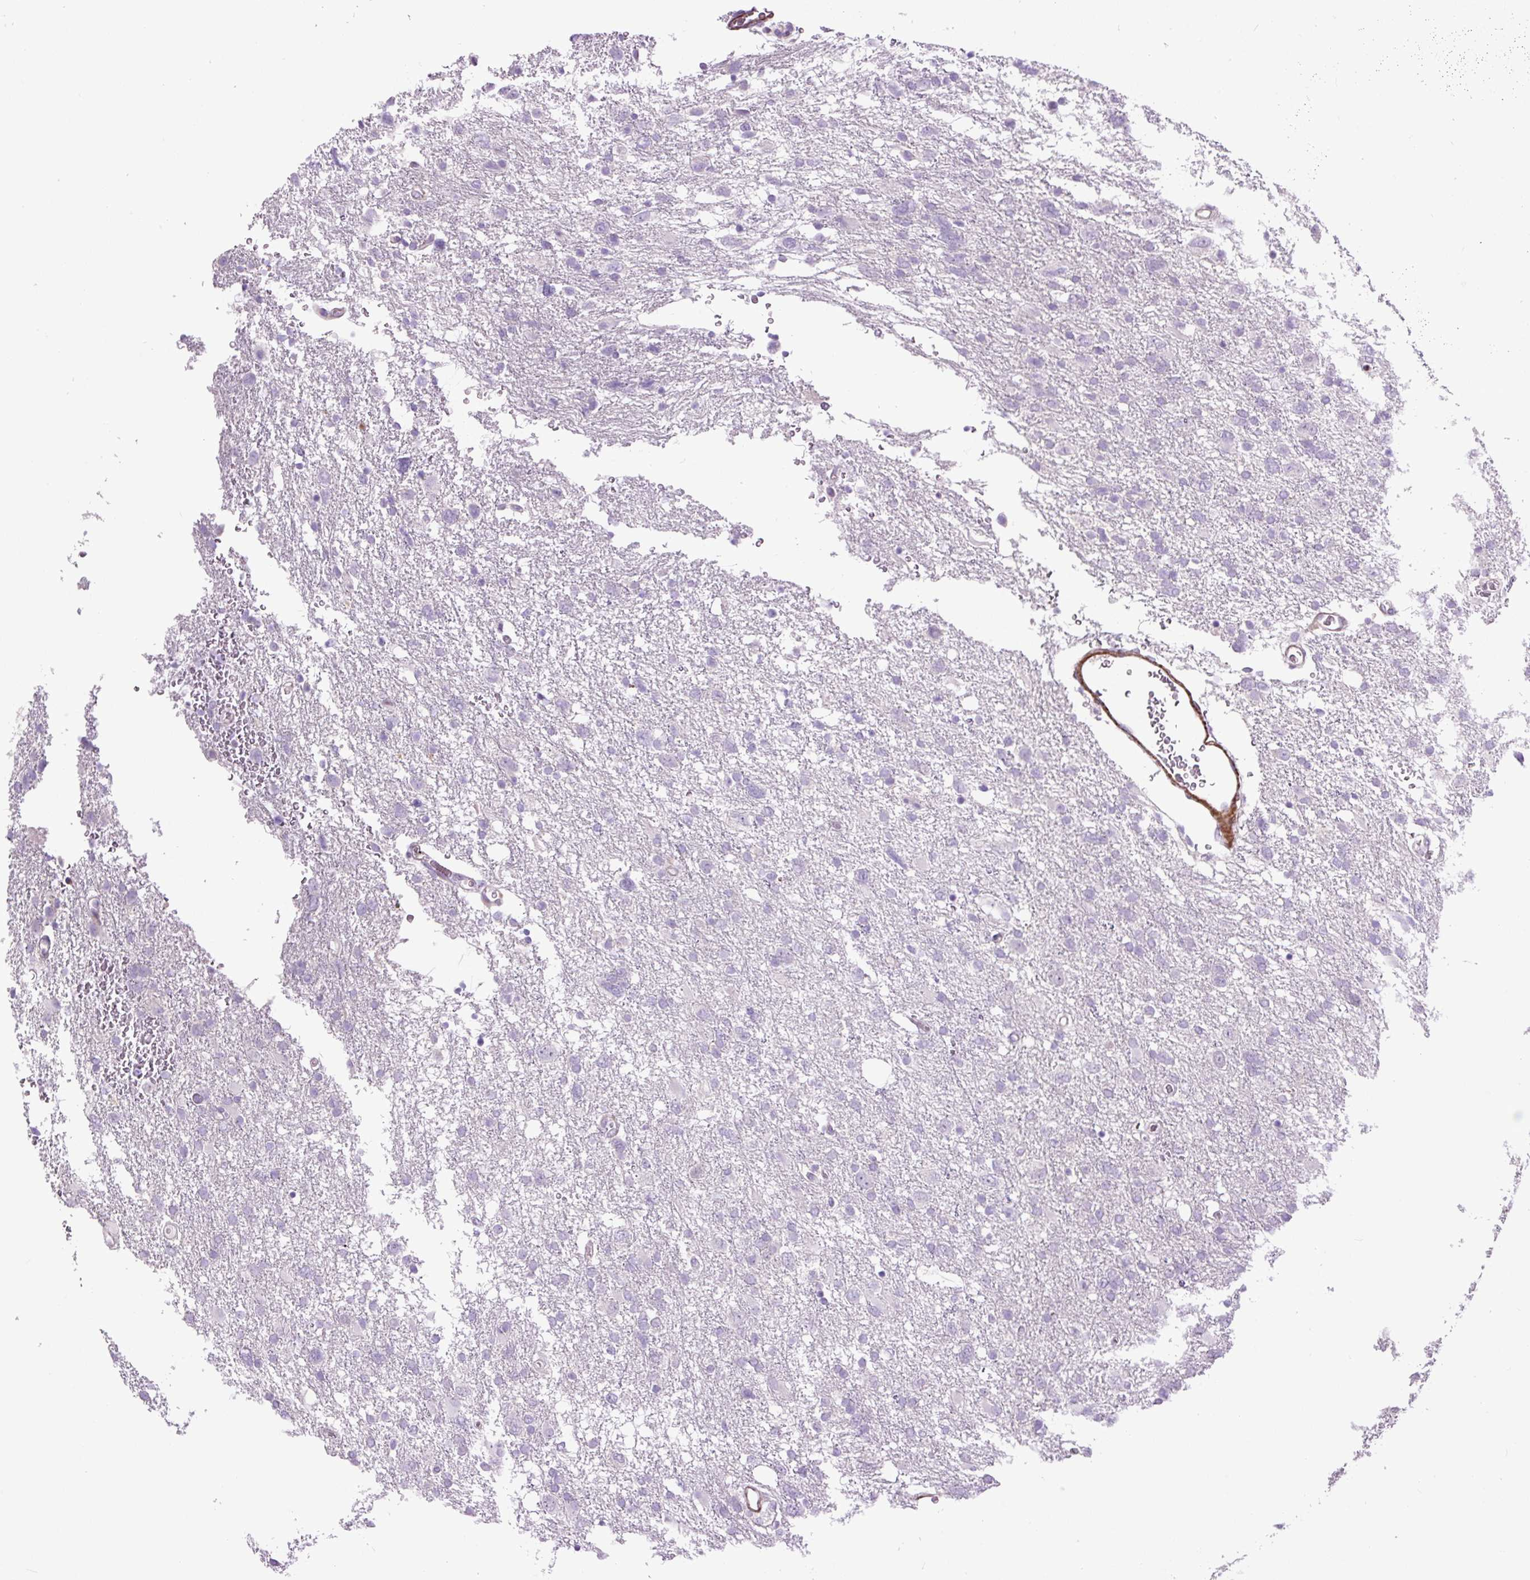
{"staining": {"intensity": "negative", "quantity": "none", "location": "none"}, "tissue": "glioma", "cell_type": "Tumor cells", "image_type": "cancer", "snomed": [{"axis": "morphology", "description": "Glioma, malignant, High grade"}, {"axis": "topography", "description": "Brain"}], "caption": "DAB (3,3'-diaminobenzidine) immunohistochemical staining of high-grade glioma (malignant) displays no significant staining in tumor cells. (DAB immunohistochemistry (IHC), high magnification).", "gene": "ZNF197", "patient": {"sex": "male", "age": 61}}